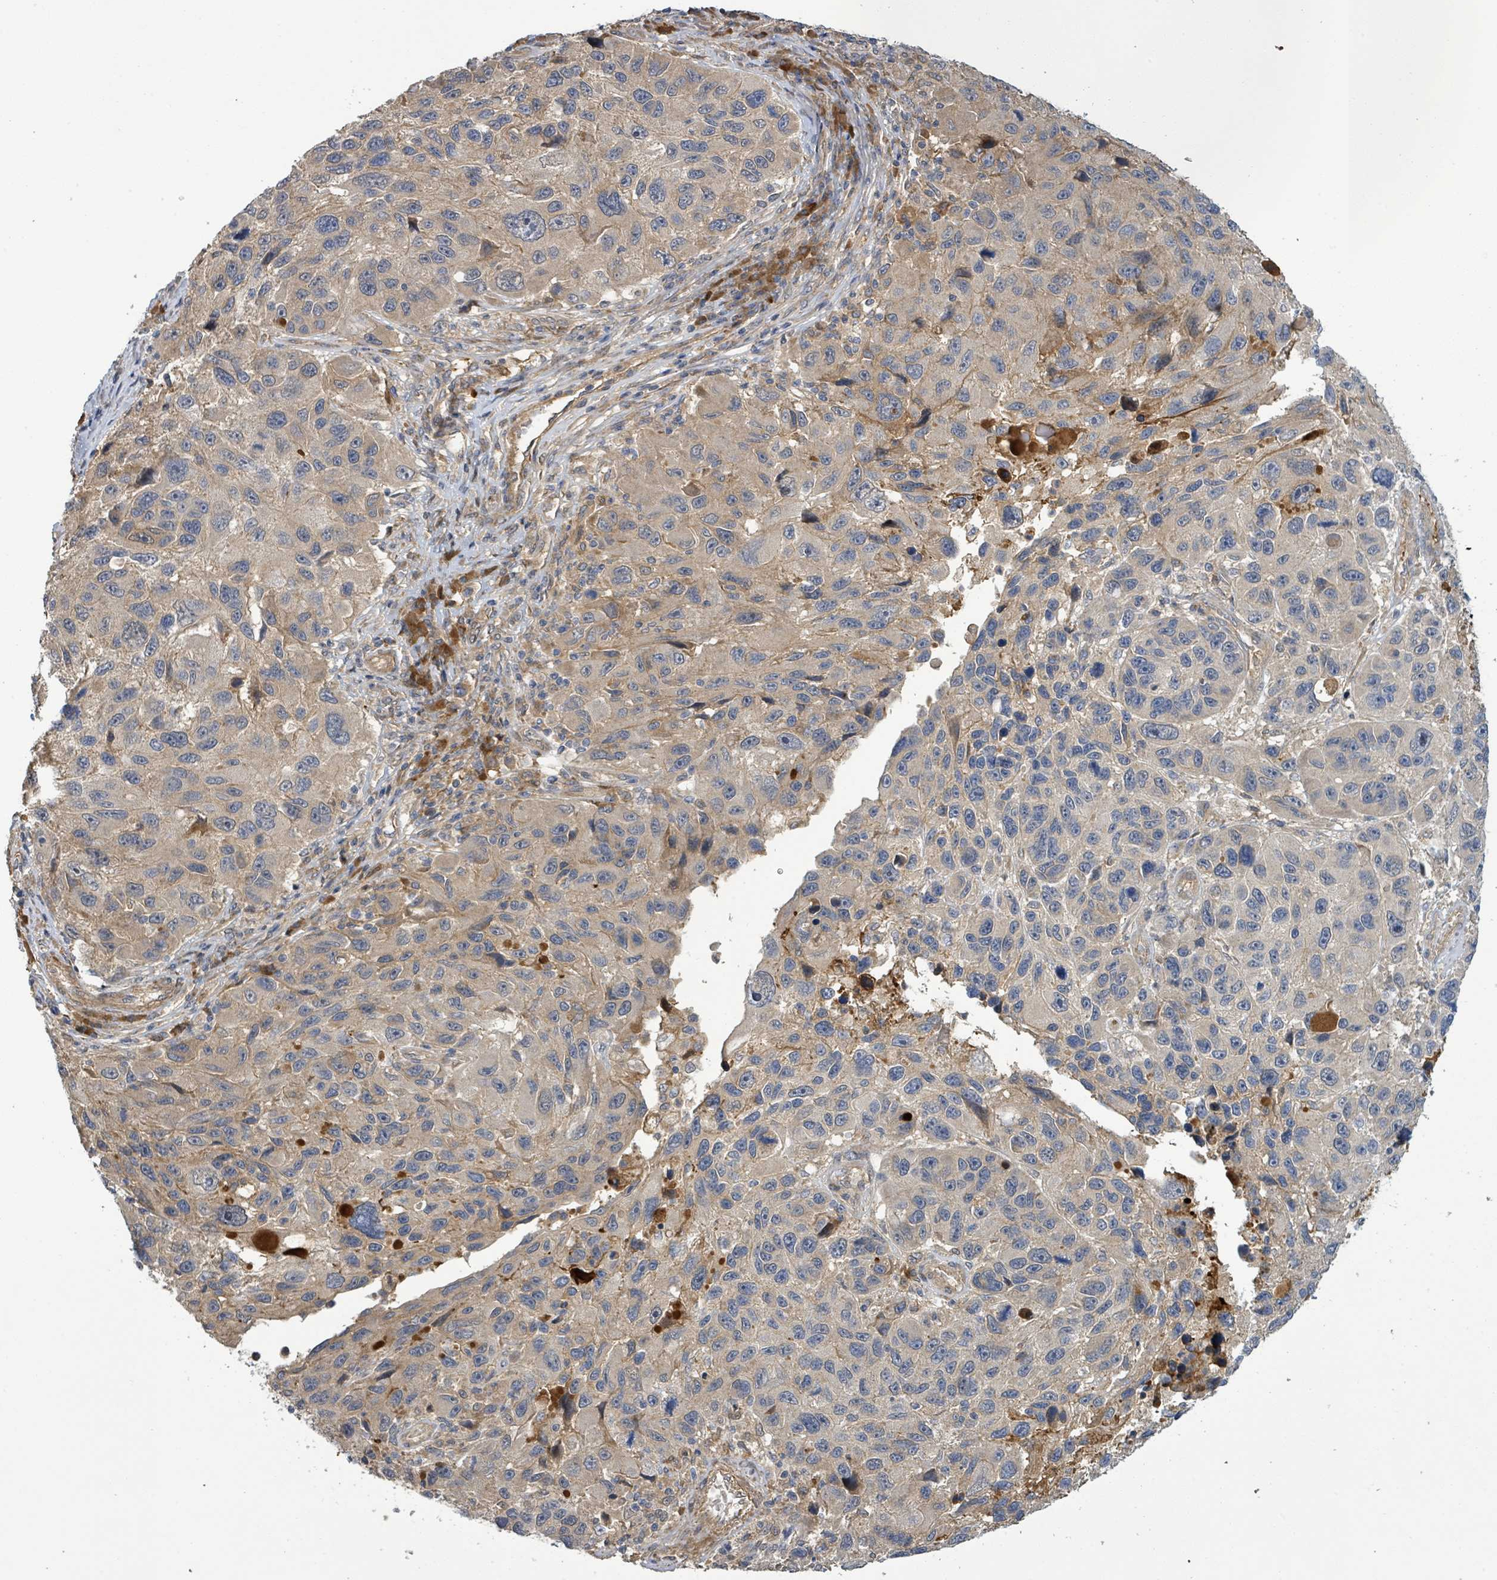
{"staining": {"intensity": "negative", "quantity": "none", "location": "none"}, "tissue": "melanoma", "cell_type": "Tumor cells", "image_type": "cancer", "snomed": [{"axis": "morphology", "description": "Malignant melanoma, NOS"}, {"axis": "topography", "description": "Skin"}], "caption": "This is a photomicrograph of IHC staining of melanoma, which shows no positivity in tumor cells.", "gene": "STARD4", "patient": {"sex": "male", "age": 53}}